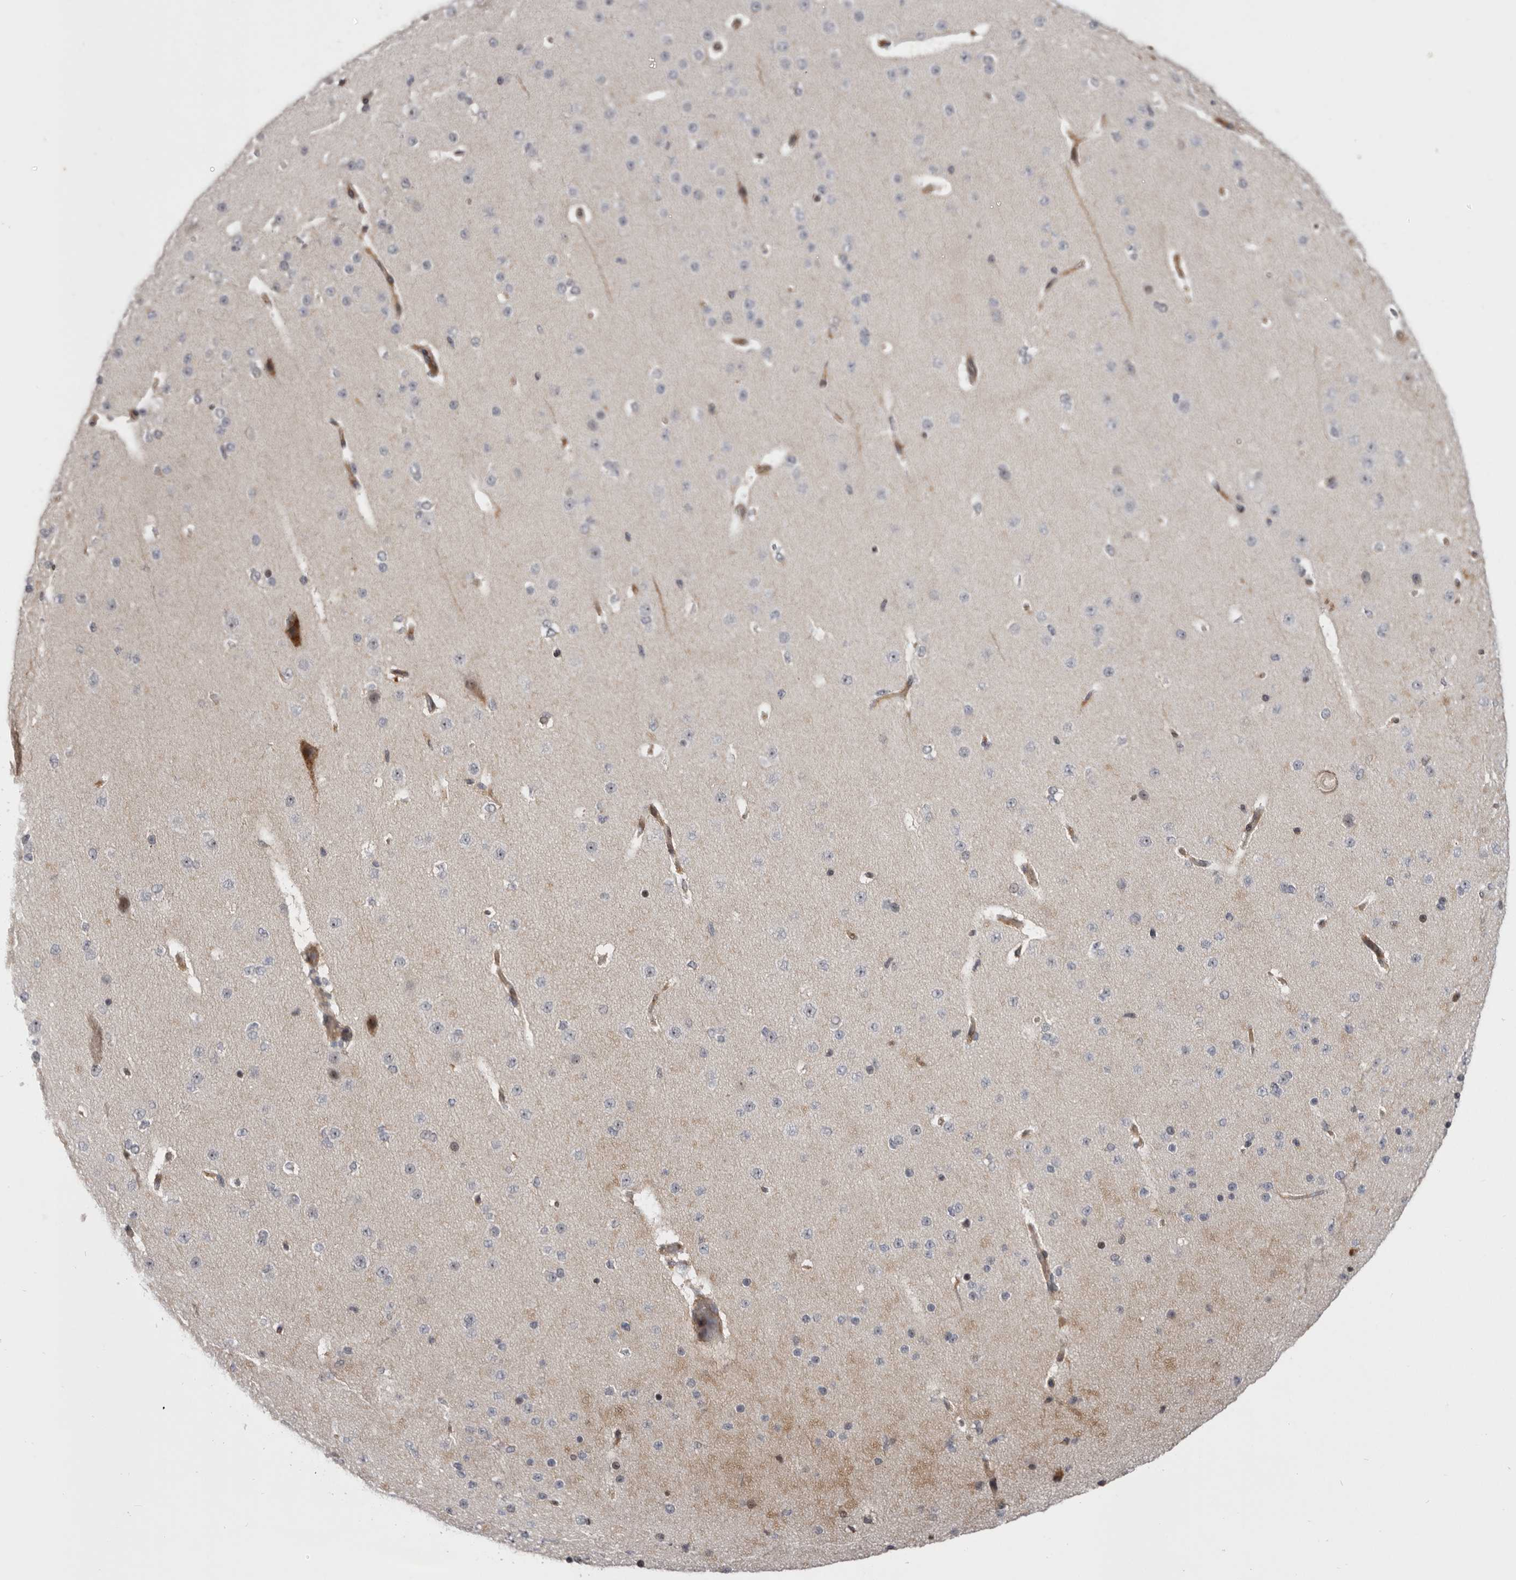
{"staining": {"intensity": "negative", "quantity": "none", "location": "none"}, "tissue": "cerebral cortex", "cell_type": "Endothelial cells", "image_type": "normal", "snomed": [{"axis": "morphology", "description": "Normal tissue, NOS"}, {"axis": "morphology", "description": "Developmental malformation"}, {"axis": "topography", "description": "Cerebral cortex"}], "caption": "There is no significant staining in endothelial cells of cerebral cortex. Nuclei are stained in blue.", "gene": "AZIN1", "patient": {"sex": "female", "age": 30}}